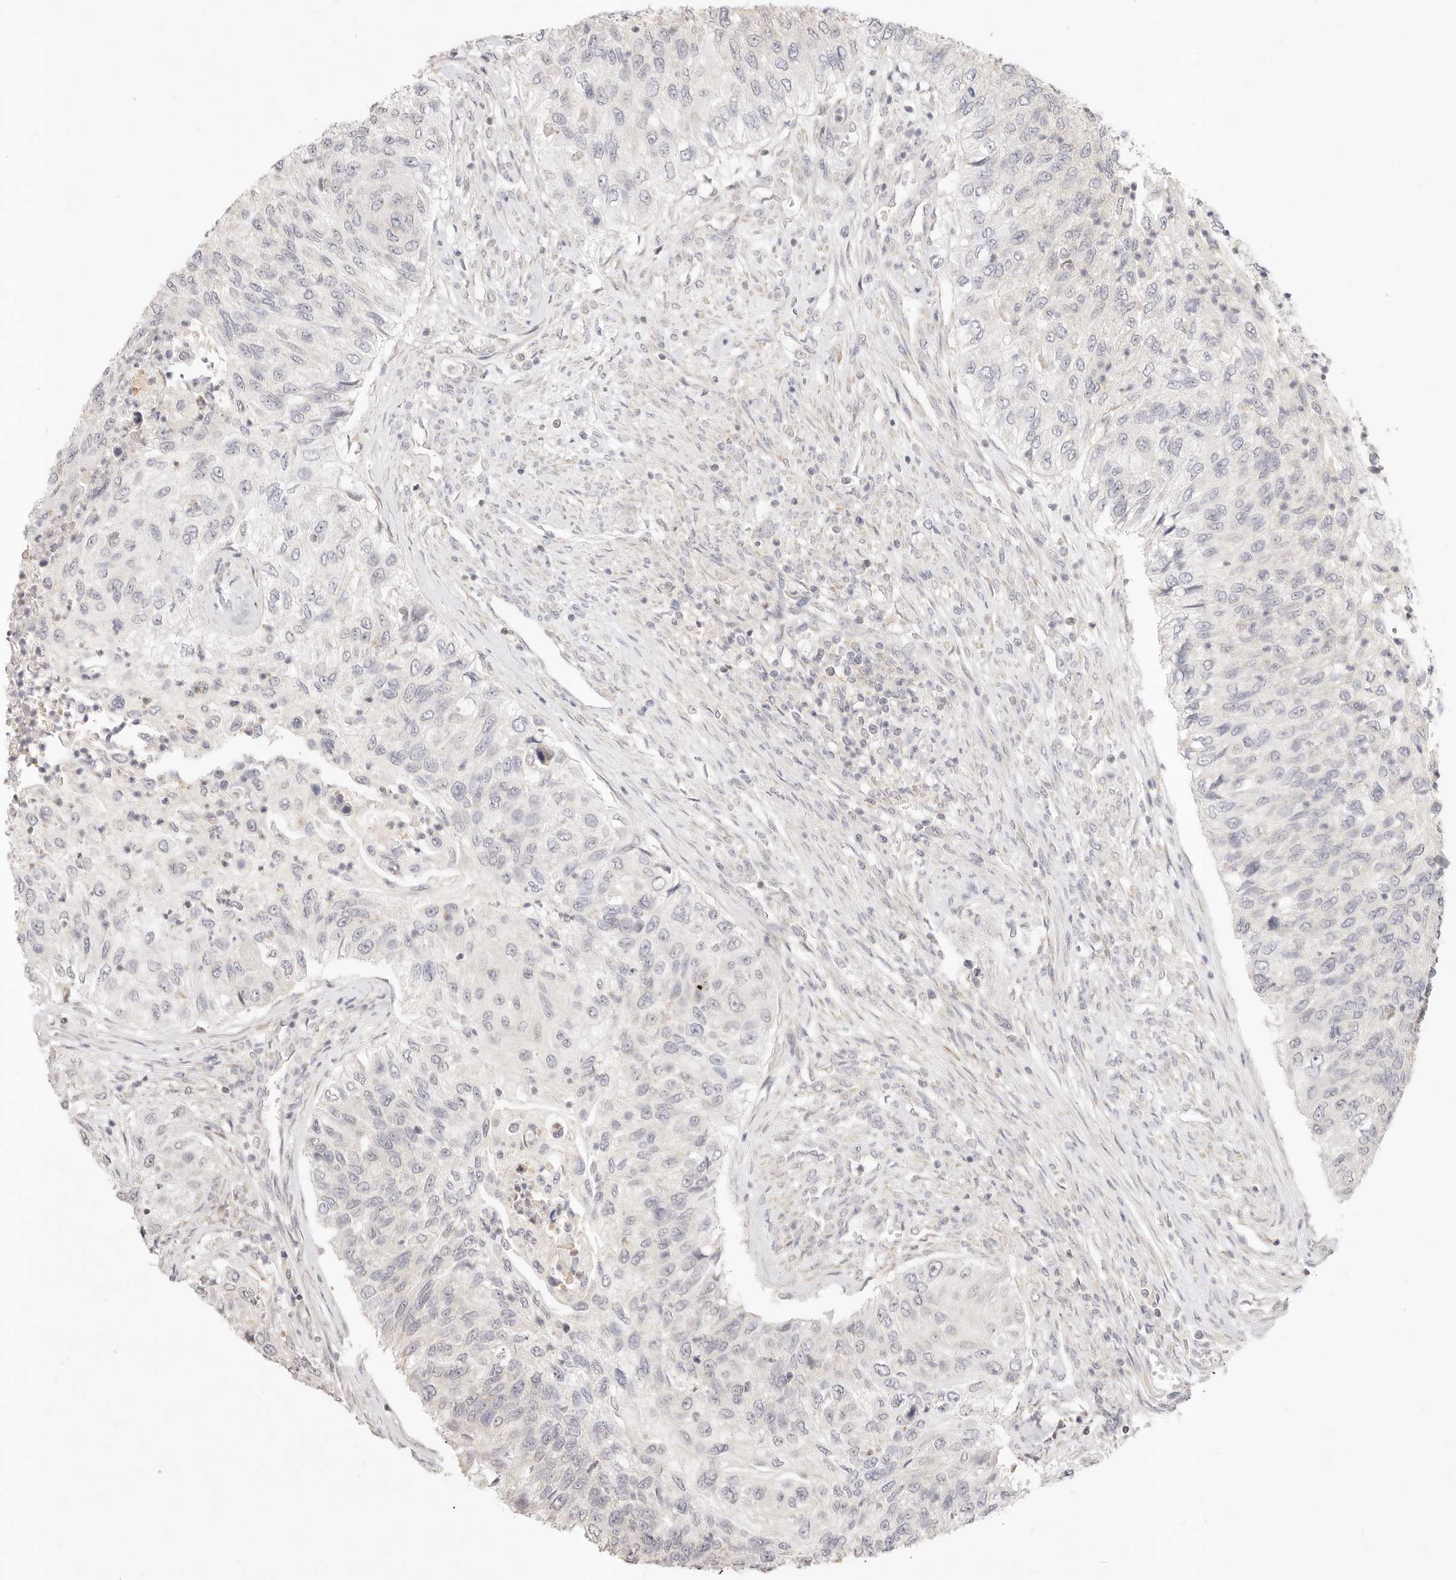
{"staining": {"intensity": "negative", "quantity": "none", "location": "none"}, "tissue": "urothelial cancer", "cell_type": "Tumor cells", "image_type": "cancer", "snomed": [{"axis": "morphology", "description": "Urothelial carcinoma, High grade"}, {"axis": "topography", "description": "Urinary bladder"}], "caption": "There is no significant staining in tumor cells of urothelial cancer.", "gene": "GPR156", "patient": {"sex": "female", "age": 60}}